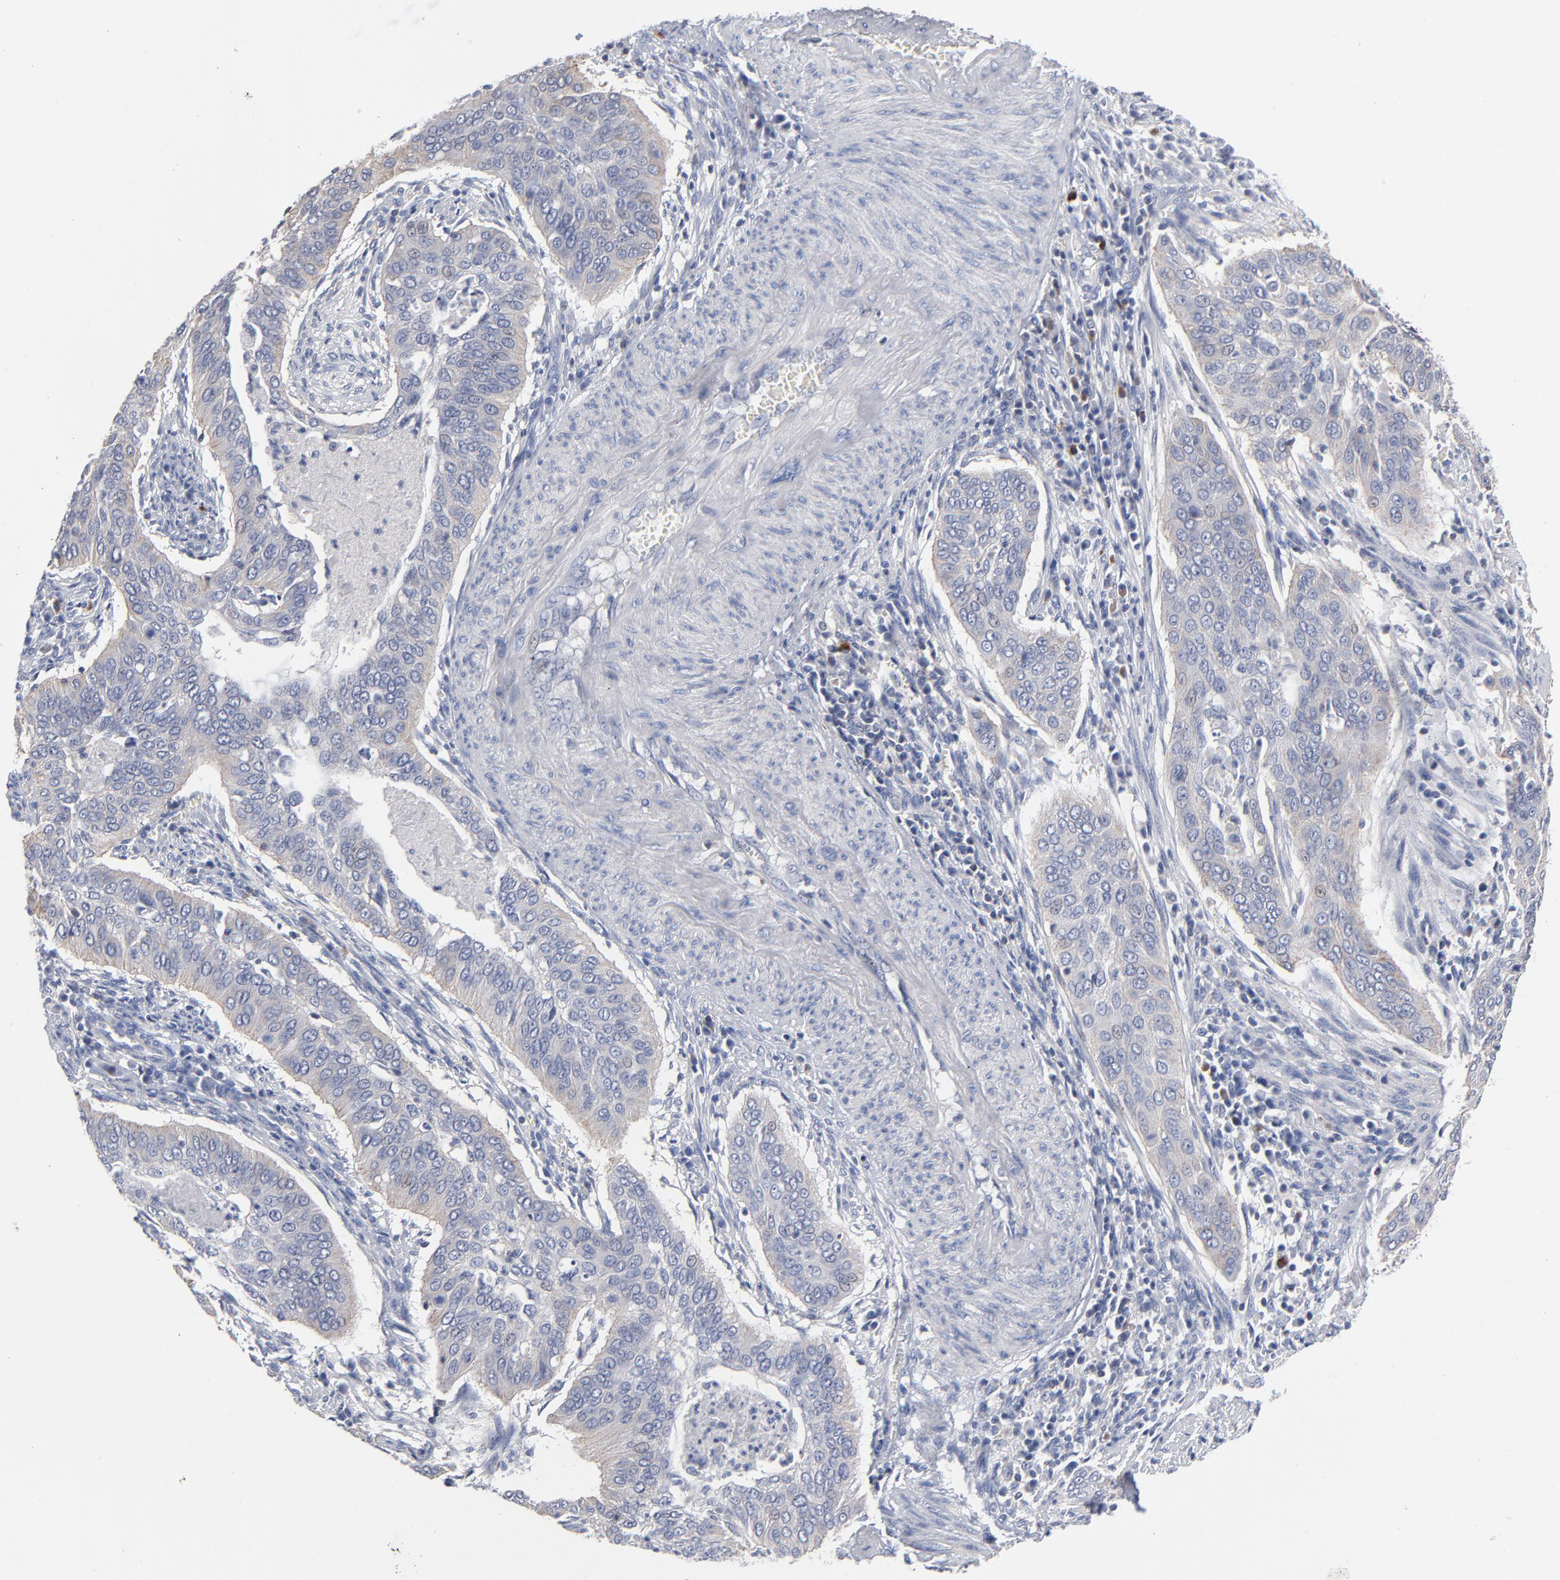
{"staining": {"intensity": "weak", "quantity": ">75%", "location": "cytoplasmic/membranous"}, "tissue": "cervical cancer", "cell_type": "Tumor cells", "image_type": "cancer", "snomed": [{"axis": "morphology", "description": "Squamous cell carcinoma, NOS"}, {"axis": "topography", "description": "Cervix"}], "caption": "Immunohistochemistry image of human squamous cell carcinoma (cervical) stained for a protein (brown), which exhibits low levels of weak cytoplasmic/membranous positivity in about >75% of tumor cells.", "gene": "PDLIM2", "patient": {"sex": "female", "age": 39}}